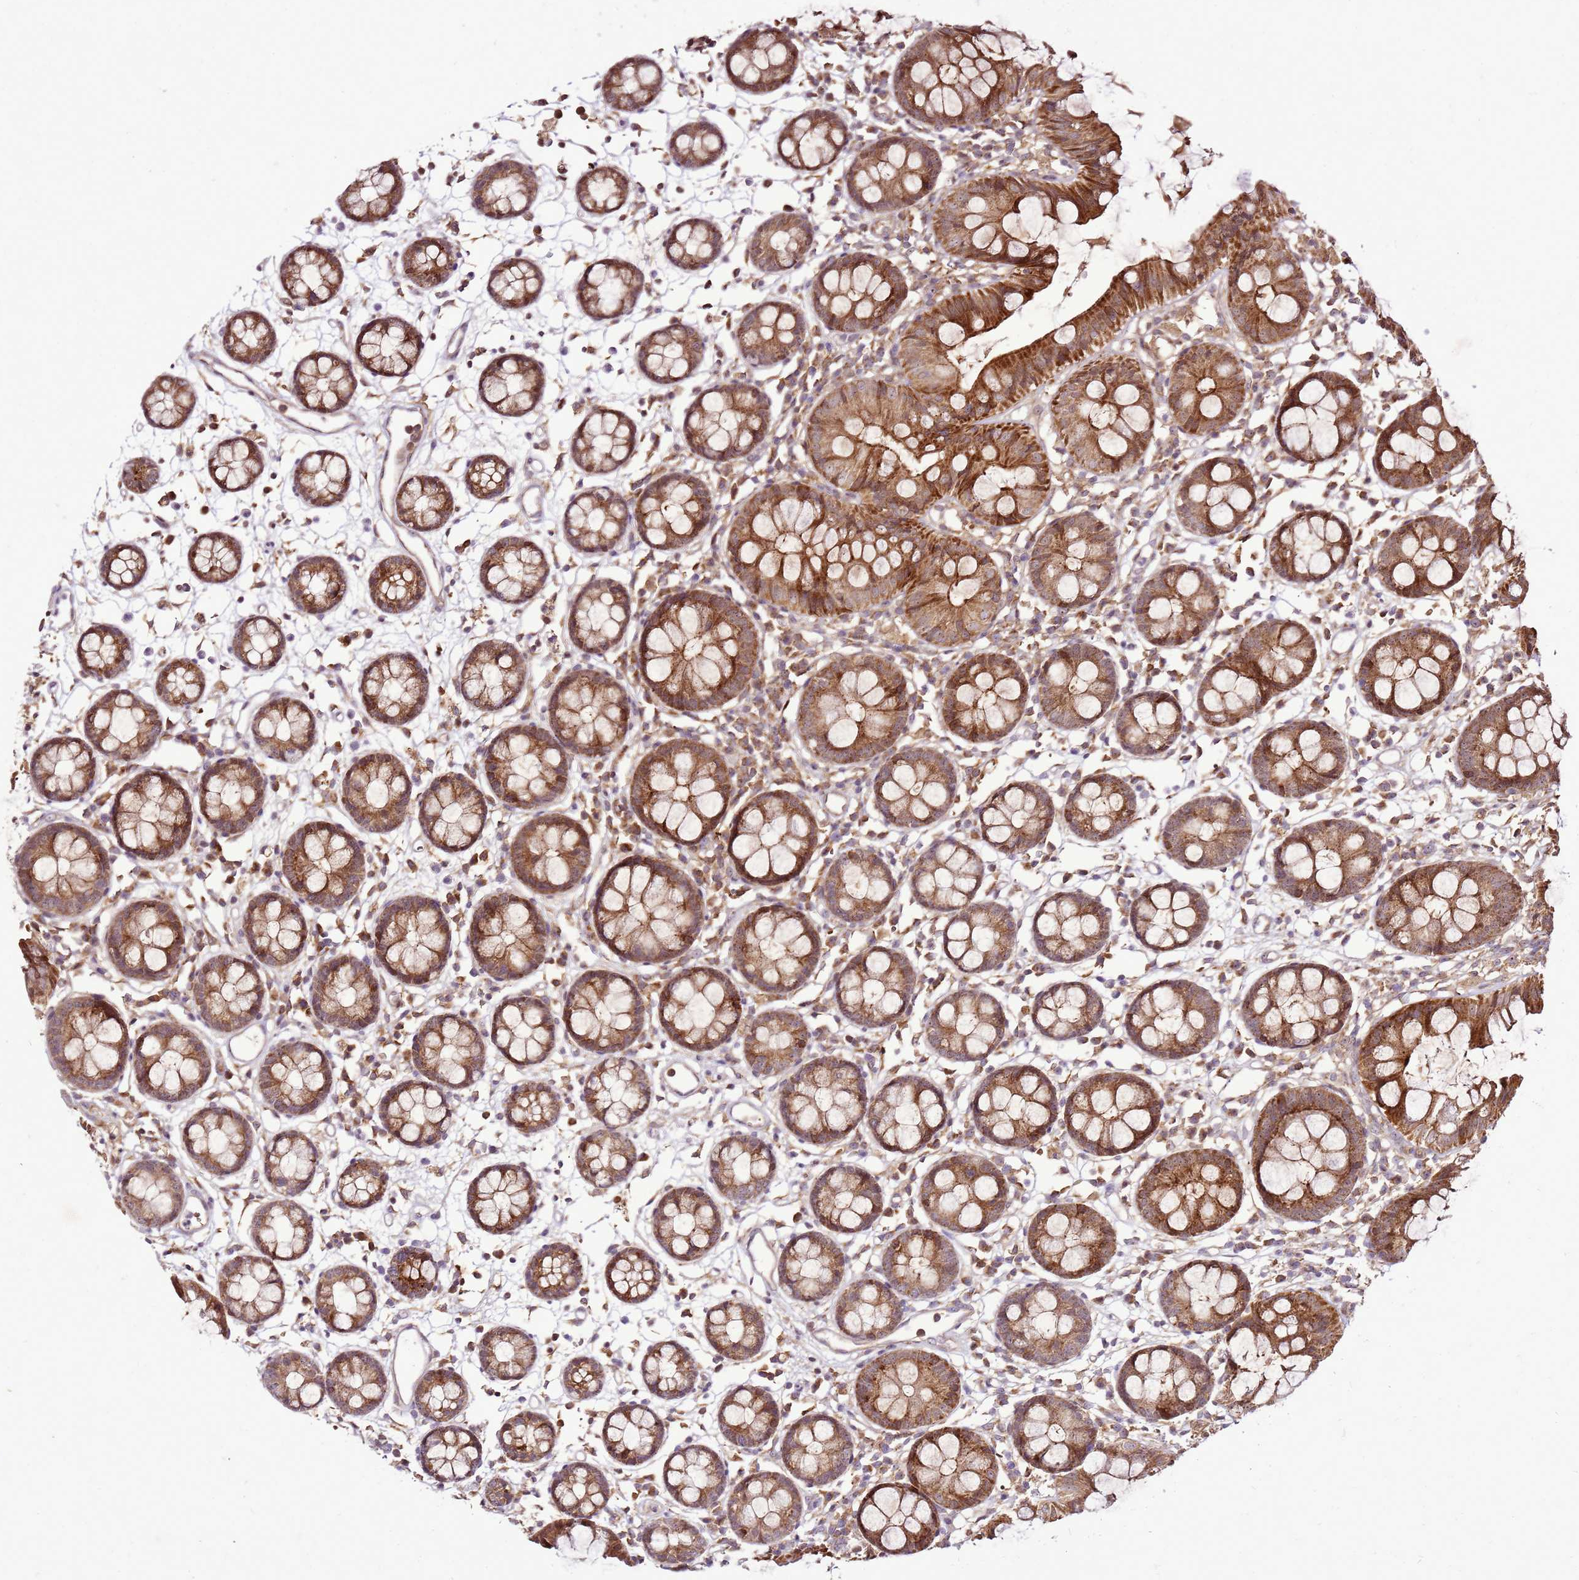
{"staining": {"intensity": "moderate", "quantity": ">75%", "location": "cytoplasmic/membranous"}, "tissue": "colon", "cell_type": "Endothelial cells", "image_type": "normal", "snomed": [{"axis": "morphology", "description": "Normal tissue, NOS"}, {"axis": "topography", "description": "Colon"}], "caption": "Immunohistochemical staining of normal colon shows moderate cytoplasmic/membranous protein expression in about >75% of endothelial cells.", "gene": "RASA3", "patient": {"sex": "female", "age": 84}}